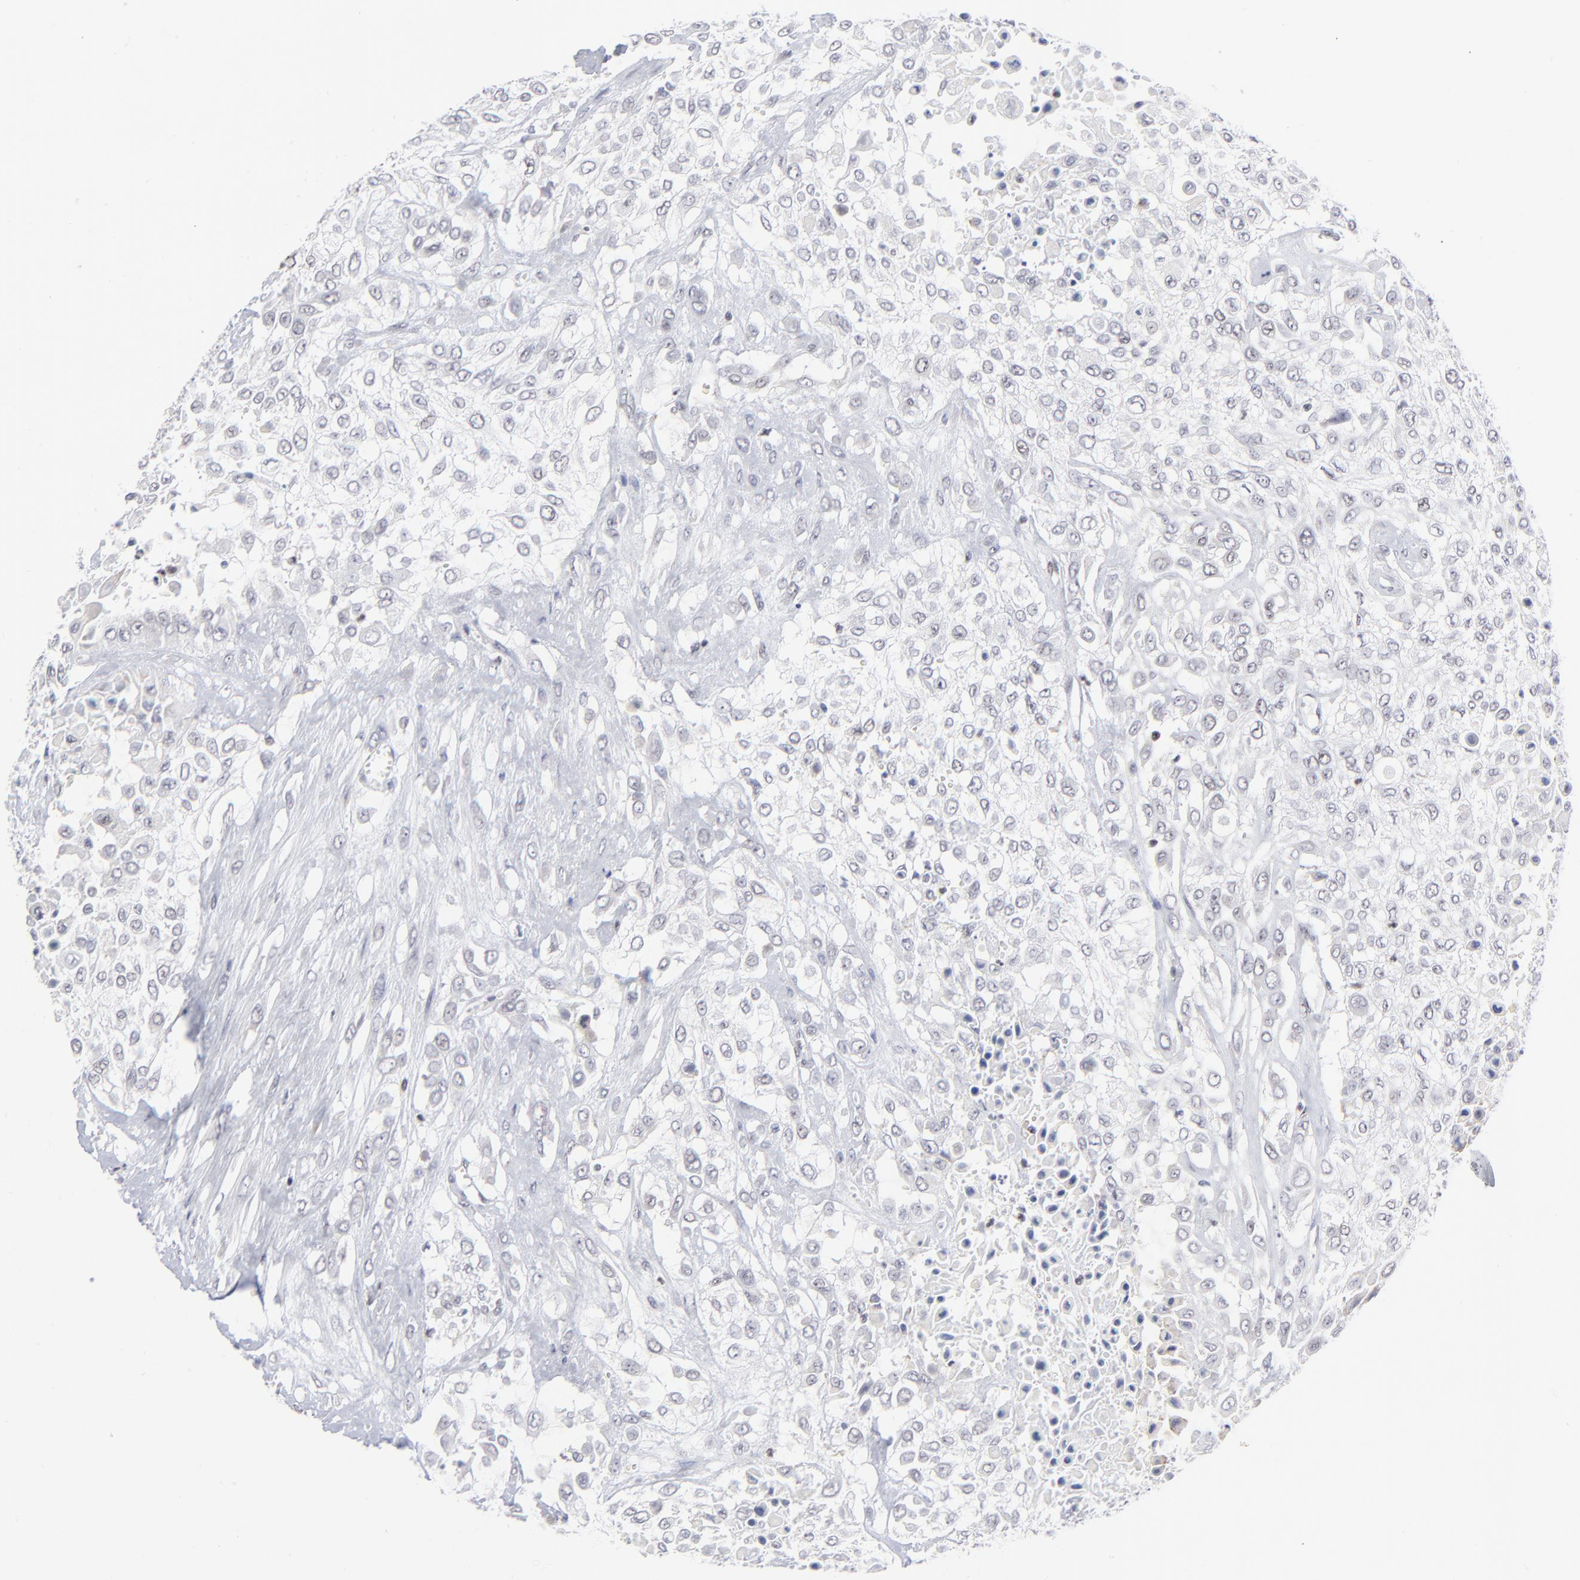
{"staining": {"intensity": "negative", "quantity": "none", "location": "none"}, "tissue": "urothelial cancer", "cell_type": "Tumor cells", "image_type": "cancer", "snomed": [{"axis": "morphology", "description": "Urothelial carcinoma, High grade"}, {"axis": "topography", "description": "Urinary bladder"}], "caption": "Urothelial cancer stained for a protein using IHC exhibits no positivity tumor cells.", "gene": "SP2", "patient": {"sex": "male", "age": 57}}